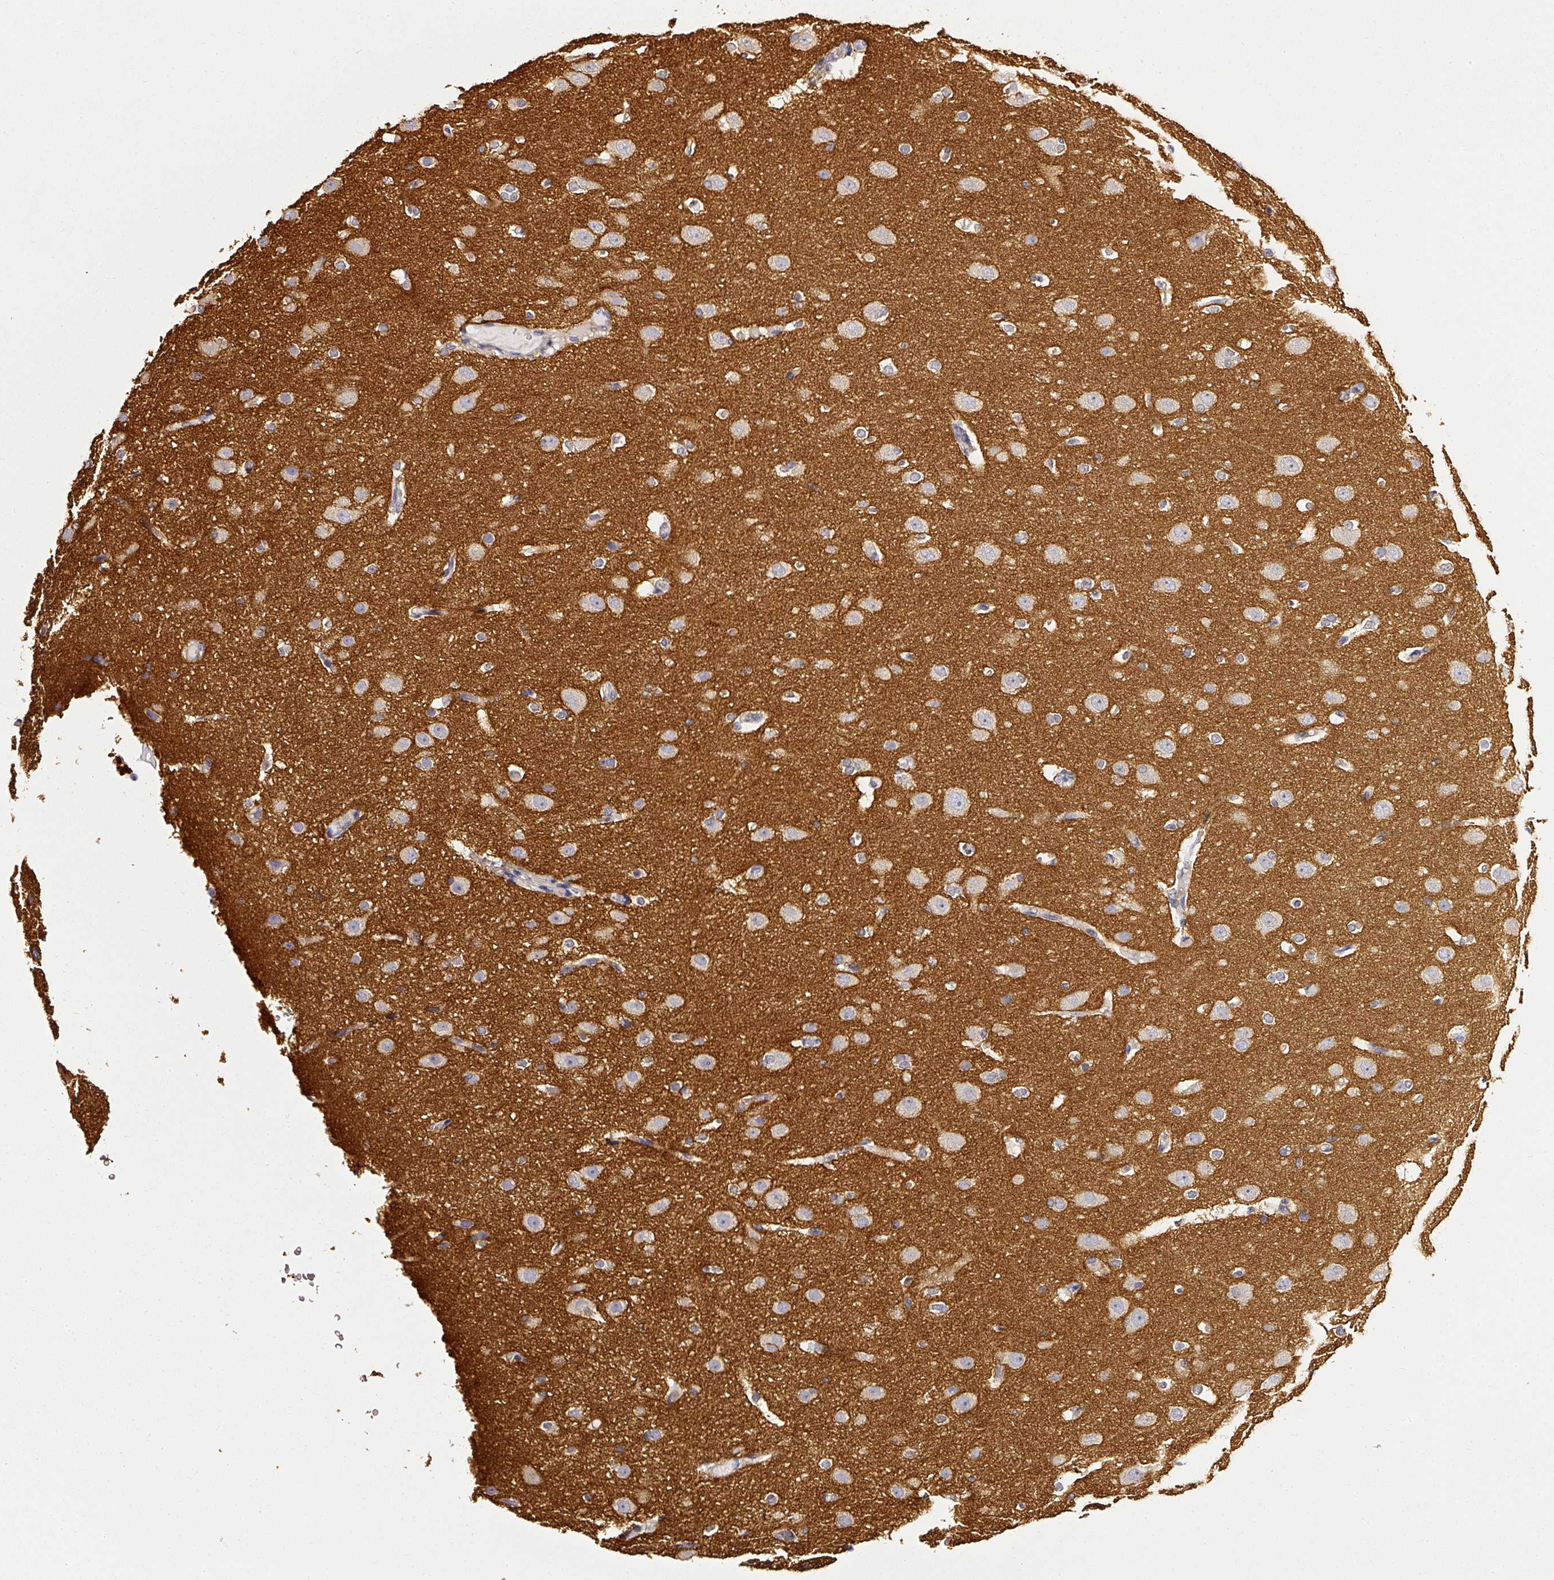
{"staining": {"intensity": "negative", "quantity": "none", "location": "none"}, "tissue": "cerebral cortex", "cell_type": "Endothelial cells", "image_type": "normal", "snomed": [{"axis": "morphology", "description": "Normal tissue, NOS"}, {"axis": "morphology", "description": "Inflammation, NOS"}, {"axis": "topography", "description": "Cerebral cortex"}], "caption": "High magnification brightfield microscopy of normal cerebral cortex stained with DAB (3,3'-diaminobenzidine) (brown) and counterstained with hematoxylin (blue): endothelial cells show no significant positivity. (DAB immunohistochemistry (IHC) with hematoxylin counter stain).", "gene": "CD47", "patient": {"sex": "male", "age": 6}}